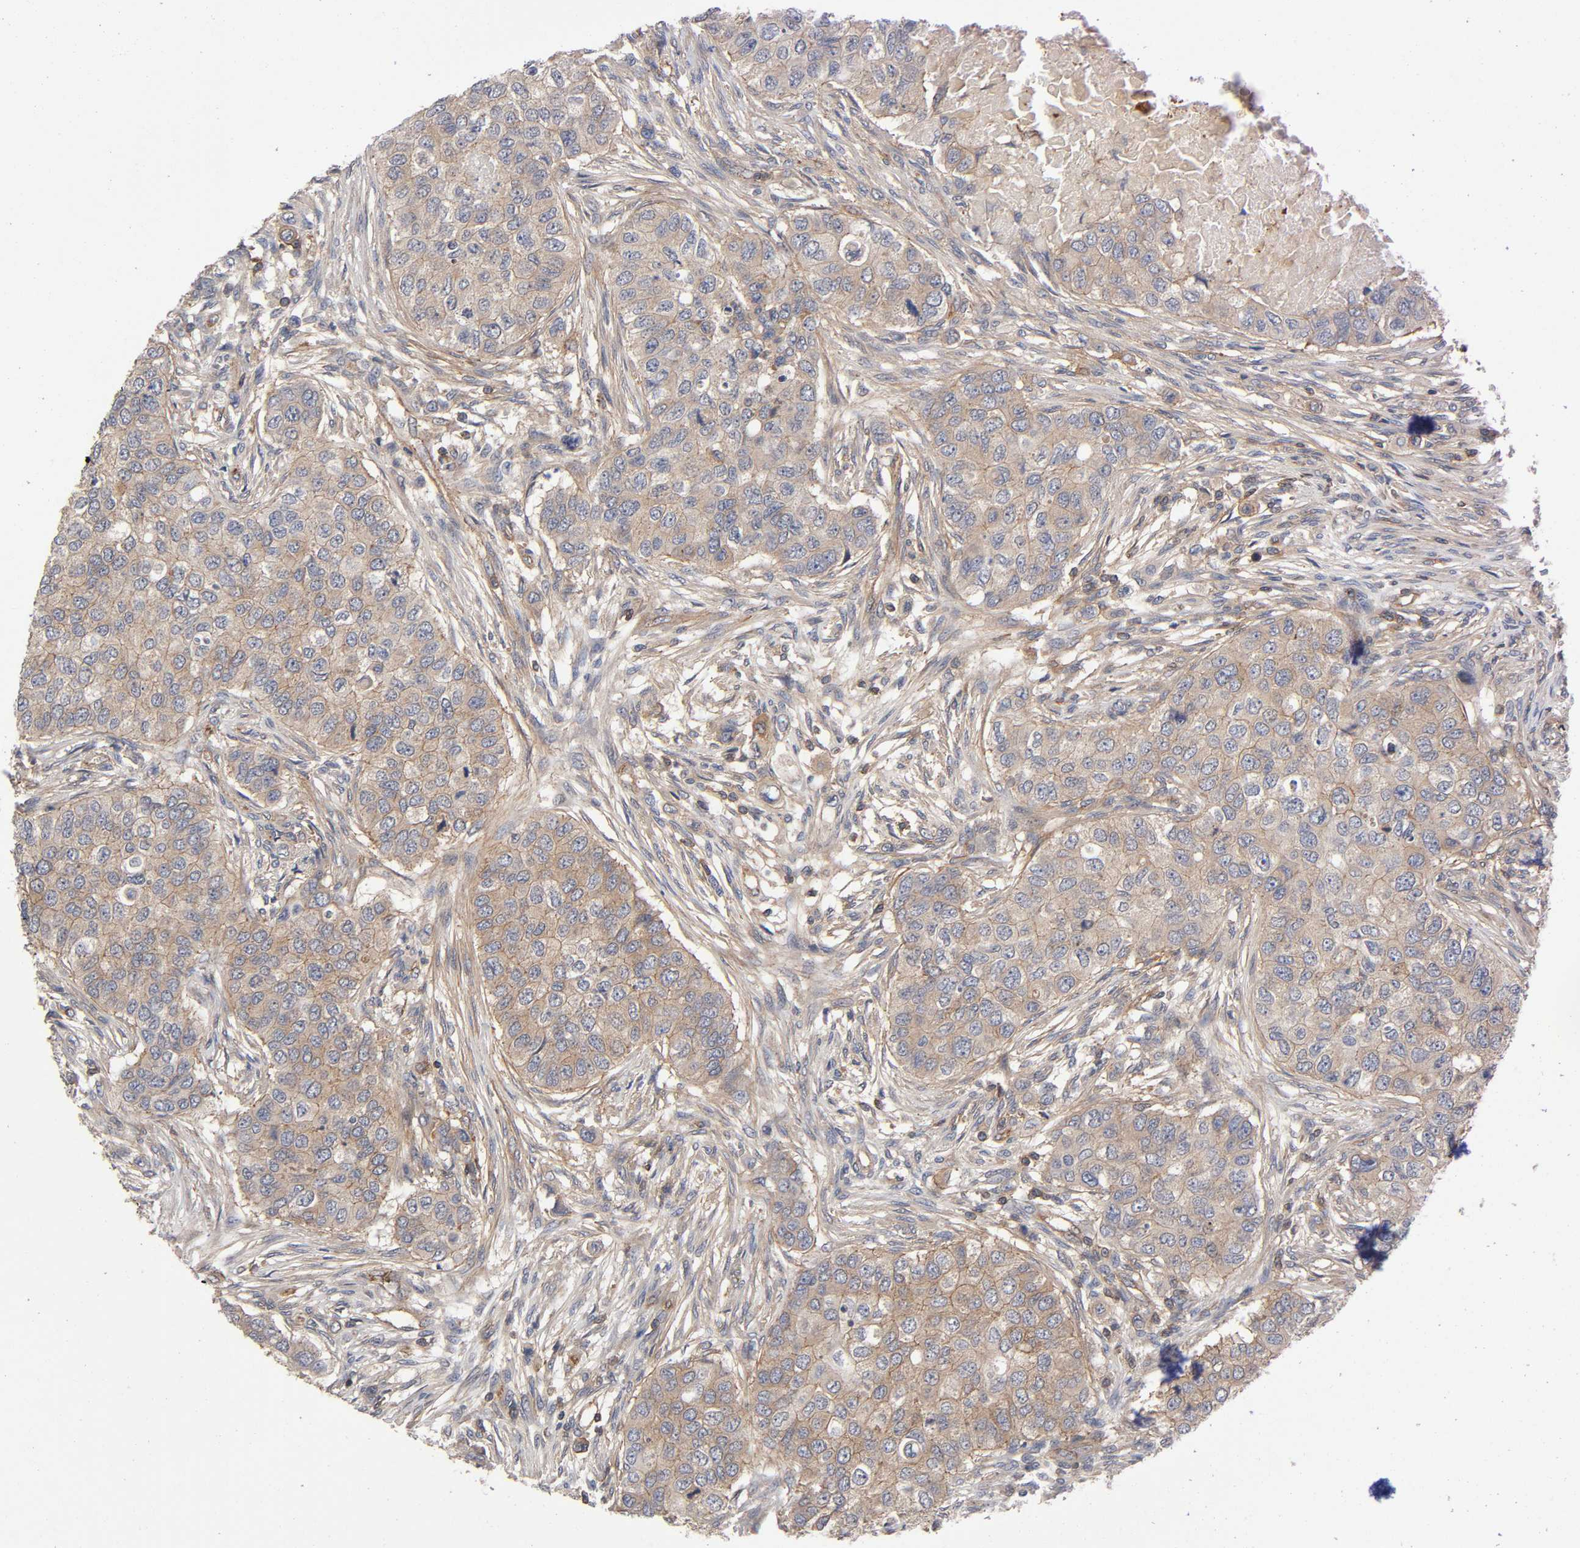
{"staining": {"intensity": "weak", "quantity": ">75%", "location": "cytoplasmic/membranous"}, "tissue": "breast cancer", "cell_type": "Tumor cells", "image_type": "cancer", "snomed": [{"axis": "morphology", "description": "Normal tissue, NOS"}, {"axis": "morphology", "description": "Duct carcinoma"}, {"axis": "topography", "description": "Breast"}], "caption": "Tumor cells show low levels of weak cytoplasmic/membranous expression in approximately >75% of cells in human breast cancer (invasive ductal carcinoma).", "gene": "LAMTOR2", "patient": {"sex": "female", "age": 49}}